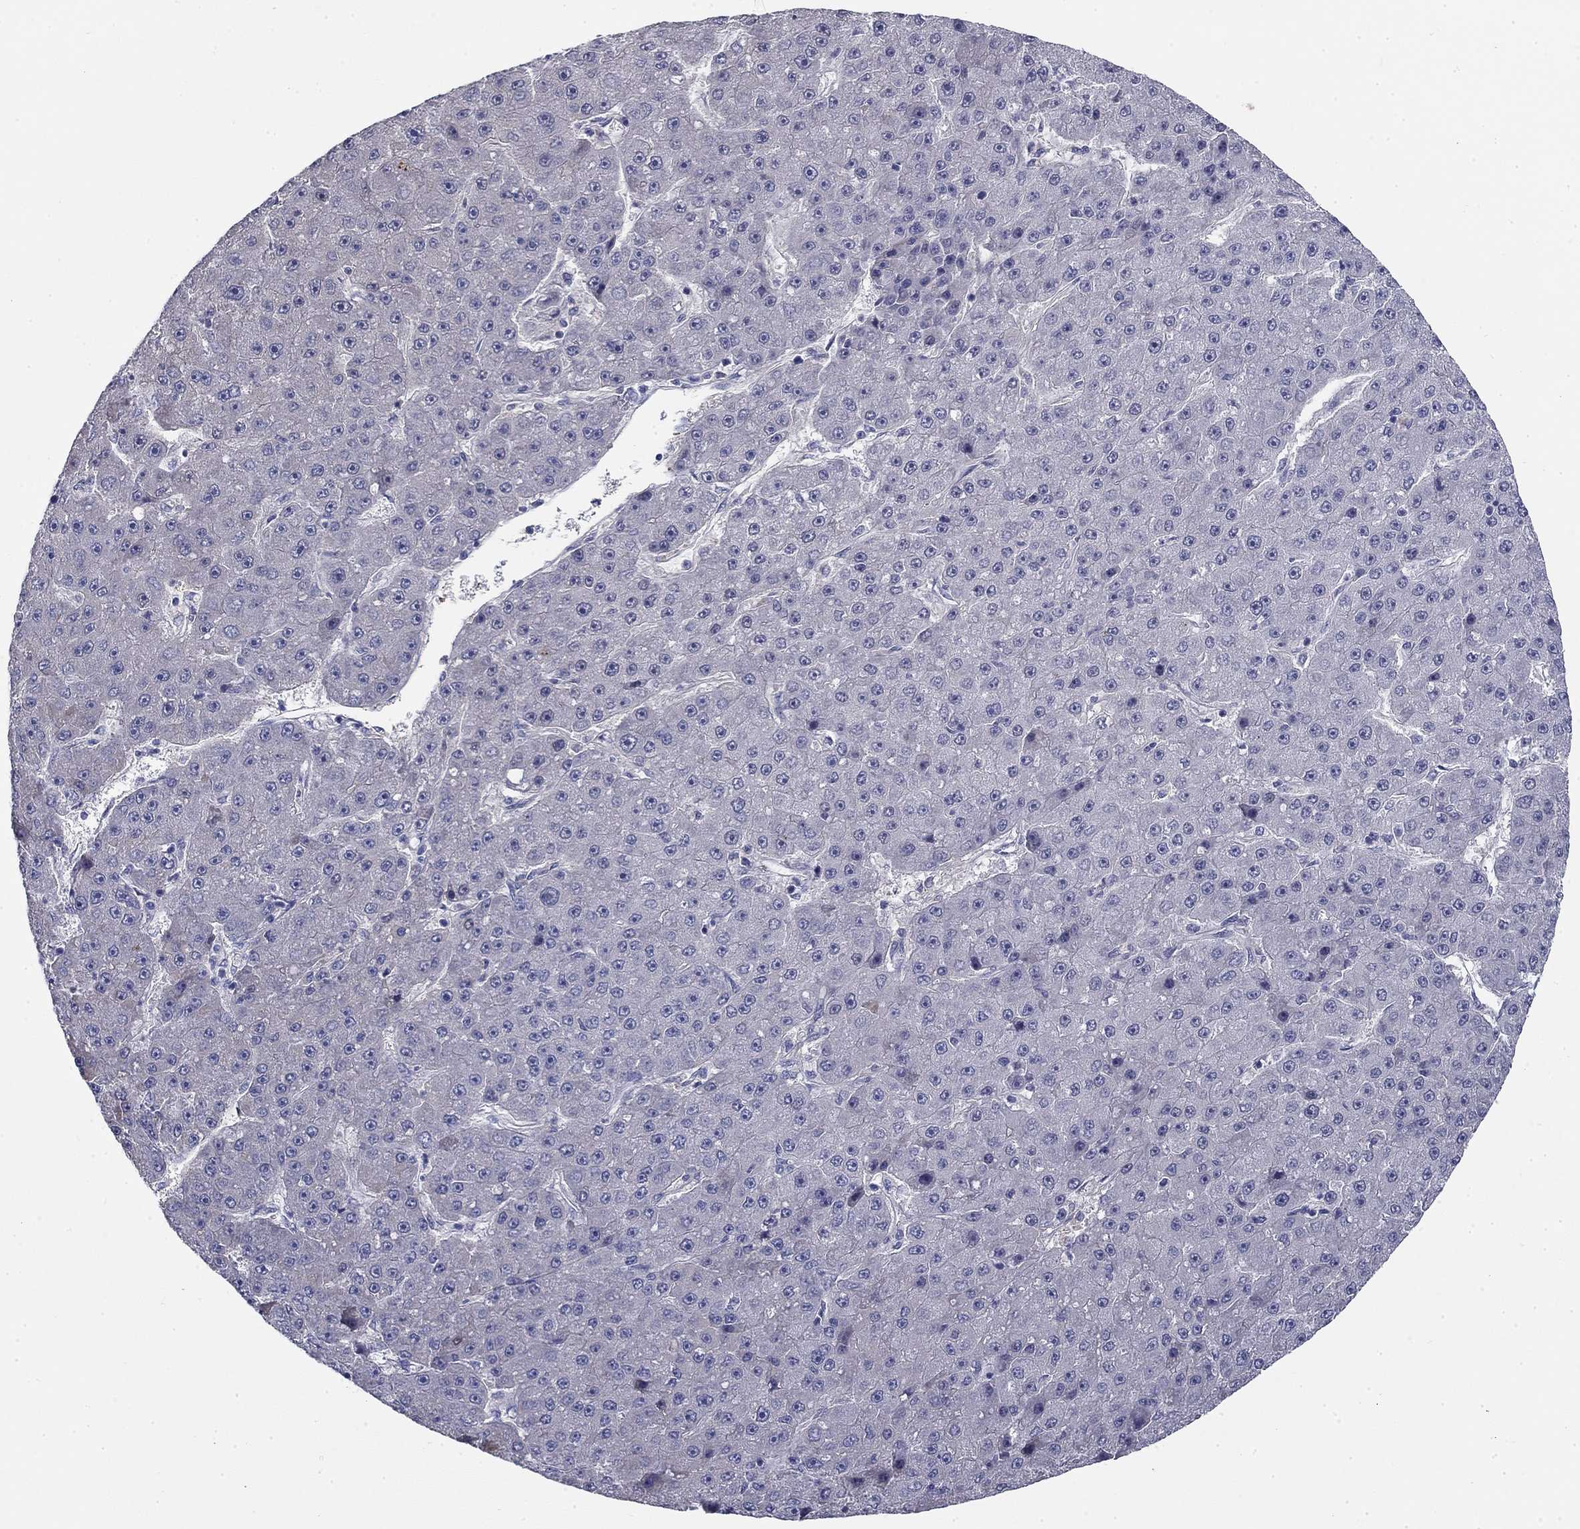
{"staining": {"intensity": "negative", "quantity": "none", "location": "none"}, "tissue": "liver cancer", "cell_type": "Tumor cells", "image_type": "cancer", "snomed": [{"axis": "morphology", "description": "Carcinoma, Hepatocellular, NOS"}, {"axis": "topography", "description": "Liver"}], "caption": "Tumor cells show no significant staining in liver hepatocellular carcinoma.", "gene": "CPLX4", "patient": {"sex": "male", "age": 67}}